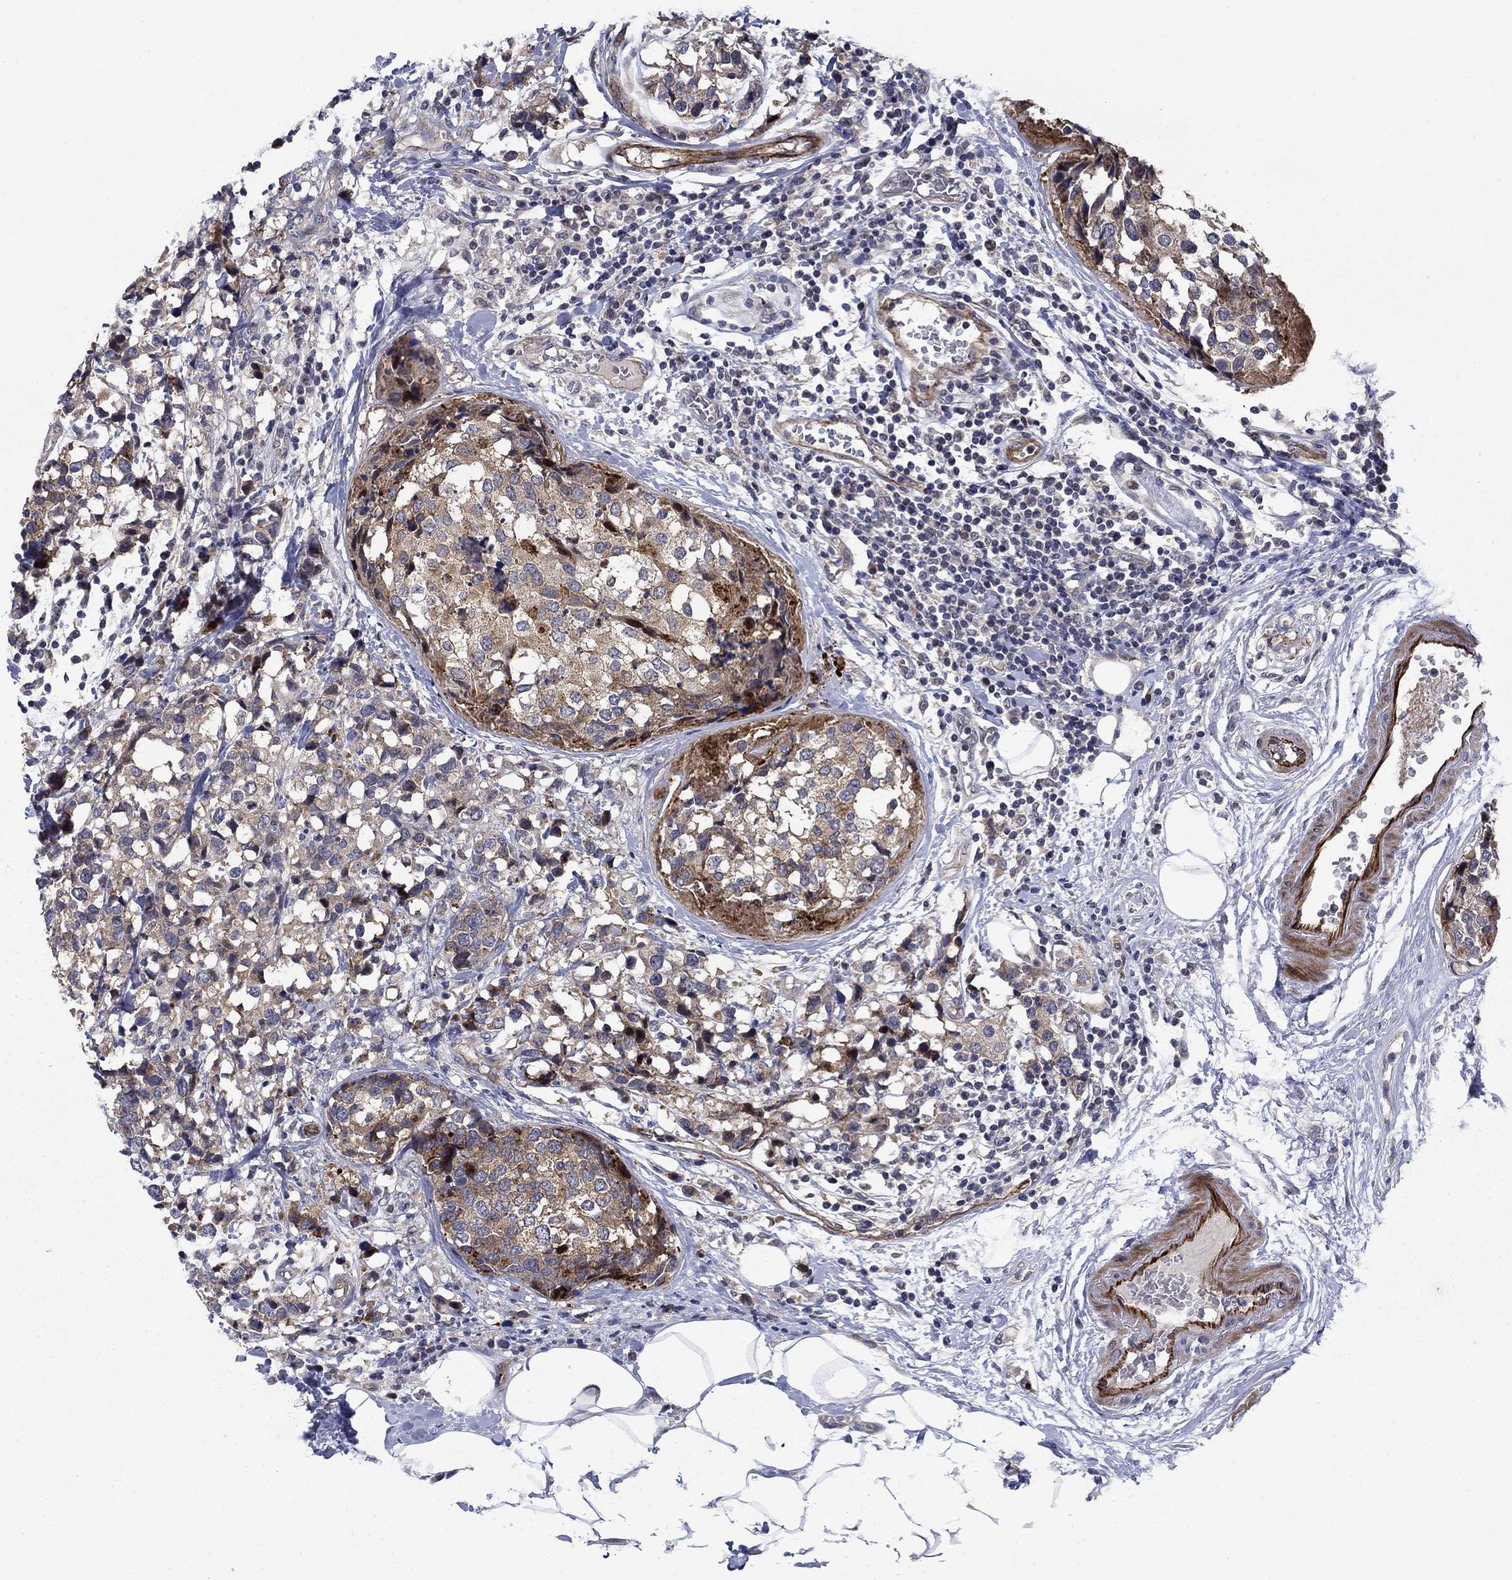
{"staining": {"intensity": "strong", "quantity": "25%-75%", "location": "cytoplasmic/membranous"}, "tissue": "breast cancer", "cell_type": "Tumor cells", "image_type": "cancer", "snomed": [{"axis": "morphology", "description": "Lobular carcinoma"}, {"axis": "topography", "description": "Breast"}], "caption": "Human lobular carcinoma (breast) stained with a brown dye demonstrates strong cytoplasmic/membranous positive staining in approximately 25%-75% of tumor cells.", "gene": "SLC7A1", "patient": {"sex": "female", "age": 59}}